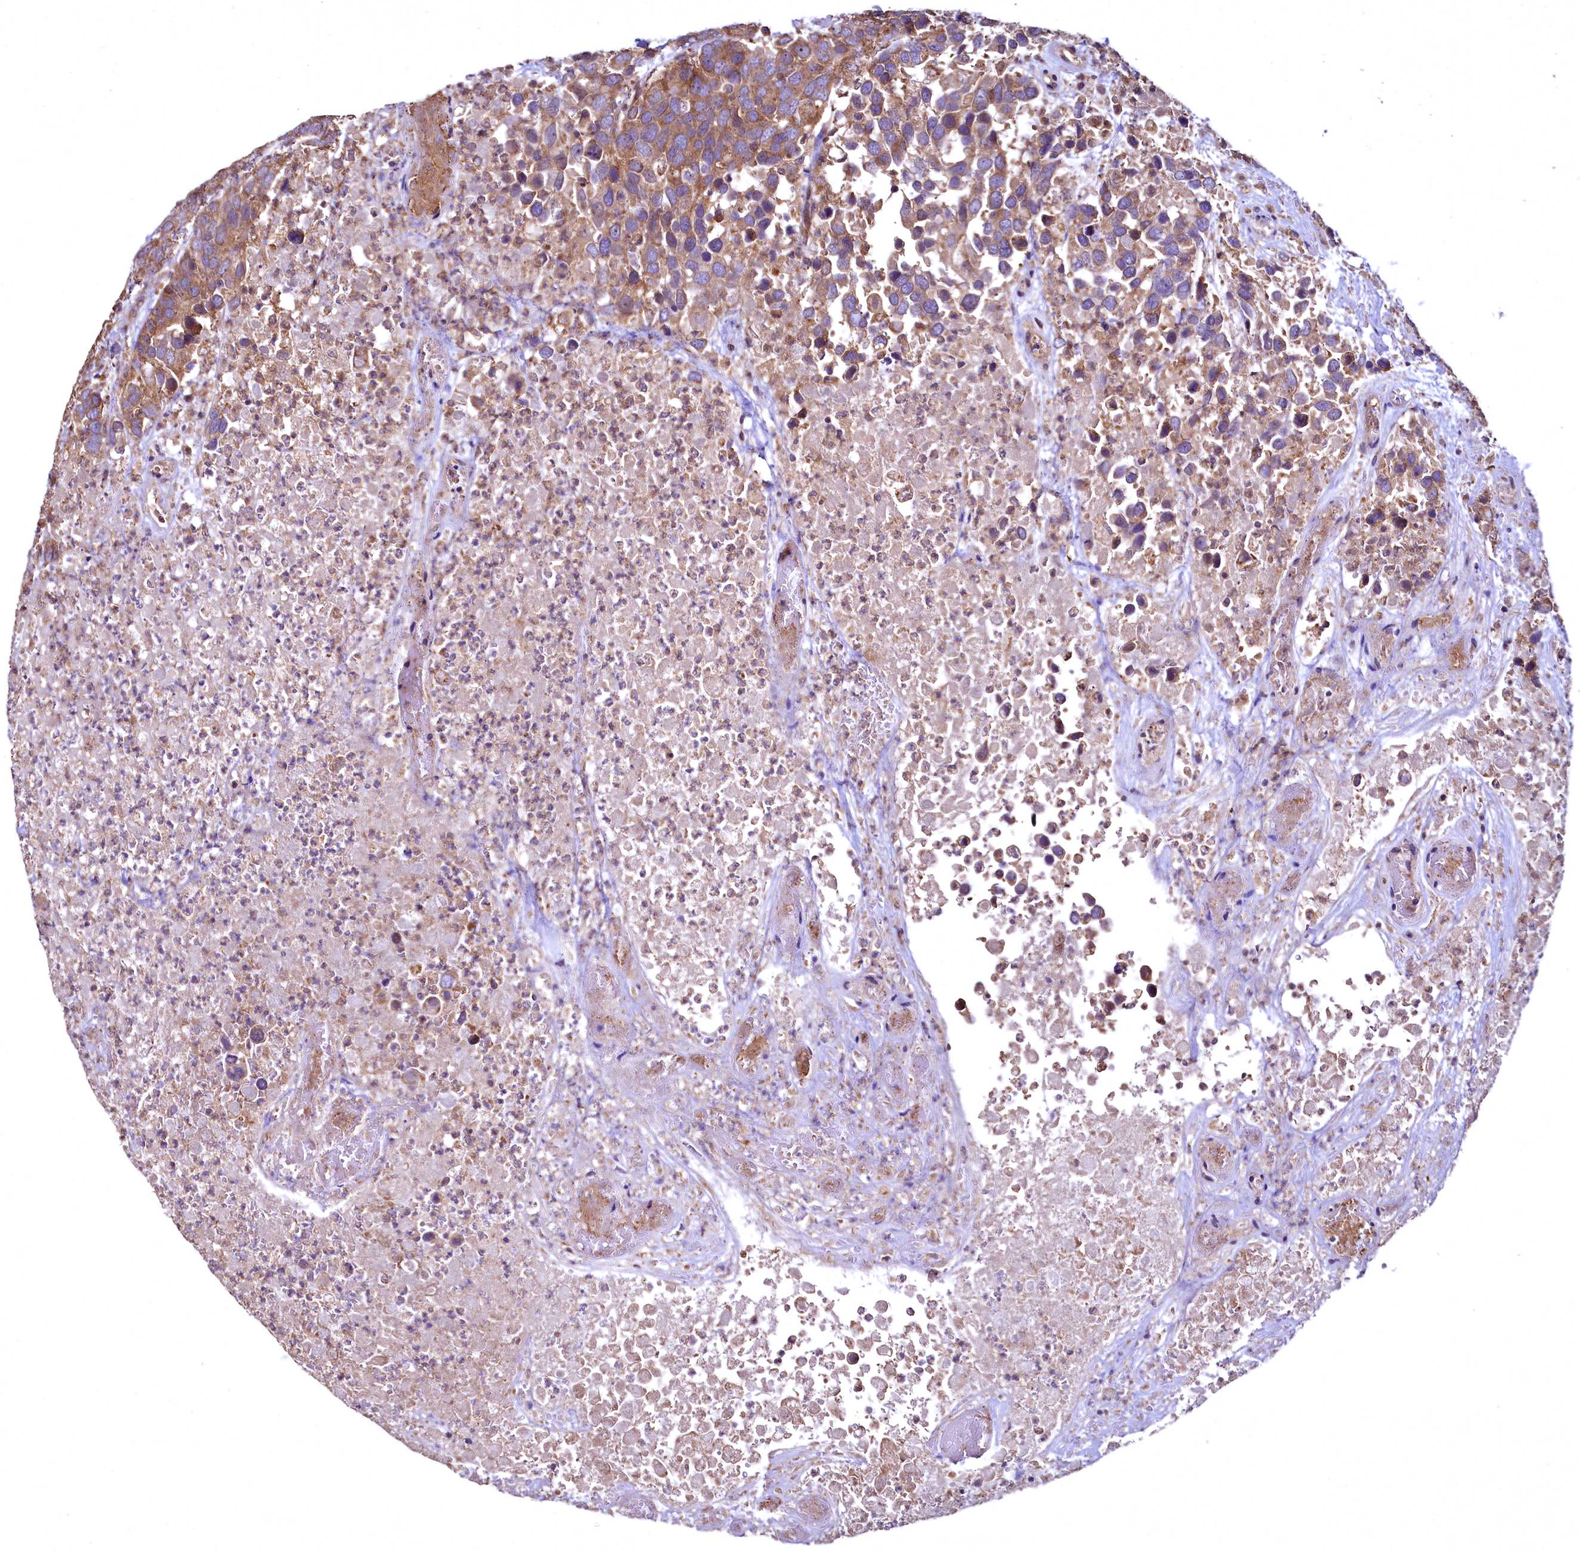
{"staining": {"intensity": "moderate", "quantity": ">75%", "location": "cytoplasmic/membranous"}, "tissue": "breast cancer", "cell_type": "Tumor cells", "image_type": "cancer", "snomed": [{"axis": "morphology", "description": "Duct carcinoma"}, {"axis": "topography", "description": "Breast"}], "caption": "Infiltrating ductal carcinoma (breast) was stained to show a protein in brown. There is medium levels of moderate cytoplasmic/membranous positivity in about >75% of tumor cells.", "gene": "TBCEL", "patient": {"sex": "female", "age": 83}}